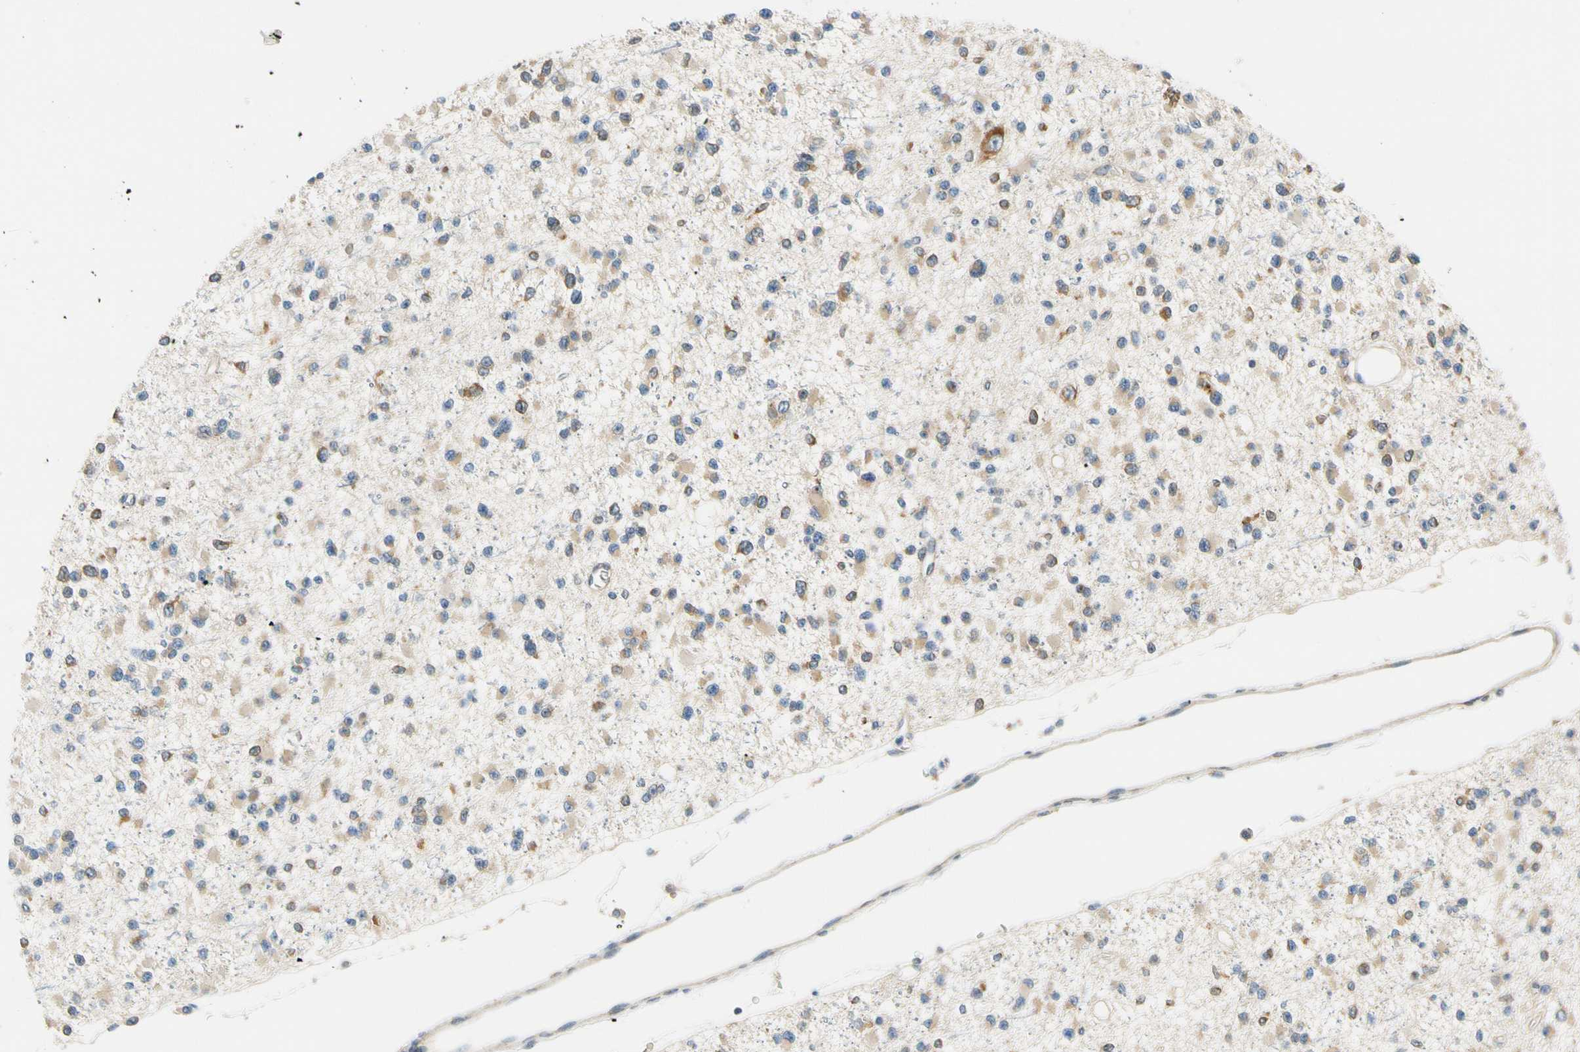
{"staining": {"intensity": "weak", "quantity": ">75%", "location": "cytoplasmic/membranous"}, "tissue": "glioma", "cell_type": "Tumor cells", "image_type": "cancer", "snomed": [{"axis": "morphology", "description": "Glioma, malignant, Low grade"}, {"axis": "topography", "description": "Brain"}], "caption": "Protein staining demonstrates weak cytoplasmic/membranous staining in about >75% of tumor cells in glioma.", "gene": "LRRC47", "patient": {"sex": "female", "age": 22}}